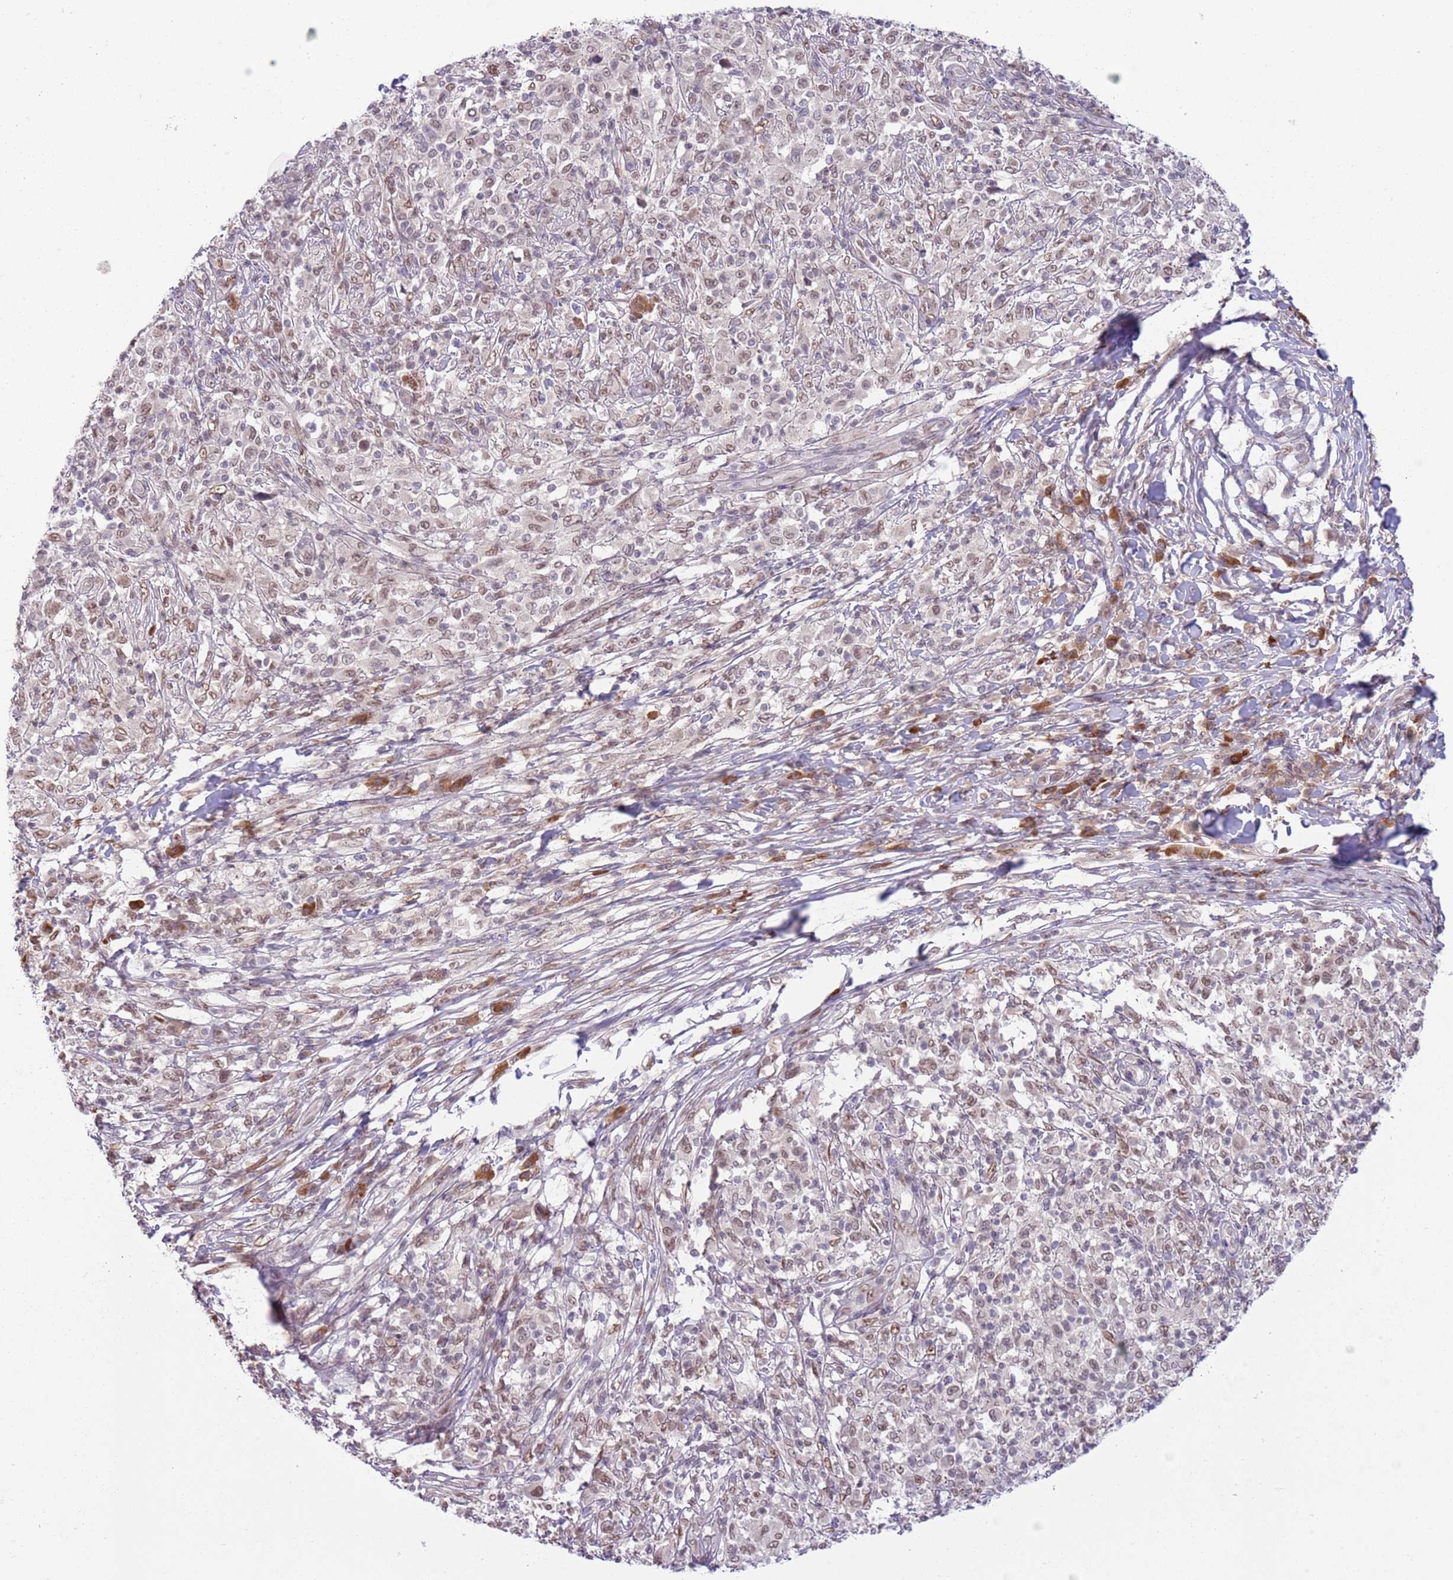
{"staining": {"intensity": "weak", "quantity": "<25%", "location": "nuclear"}, "tissue": "melanoma", "cell_type": "Tumor cells", "image_type": "cancer", "snomed": [{"axis": "morphology", "description": "Malignant melanoma, NOS"}, {"axis": "topography", "description": "Skin"}], "caption": "DAB immunohistochemical staining of human malignant melanoma reveals no significant positivity in tumor cells.", "gene": "TM2D1", "patient": {"sex": "male", "age": 66}}